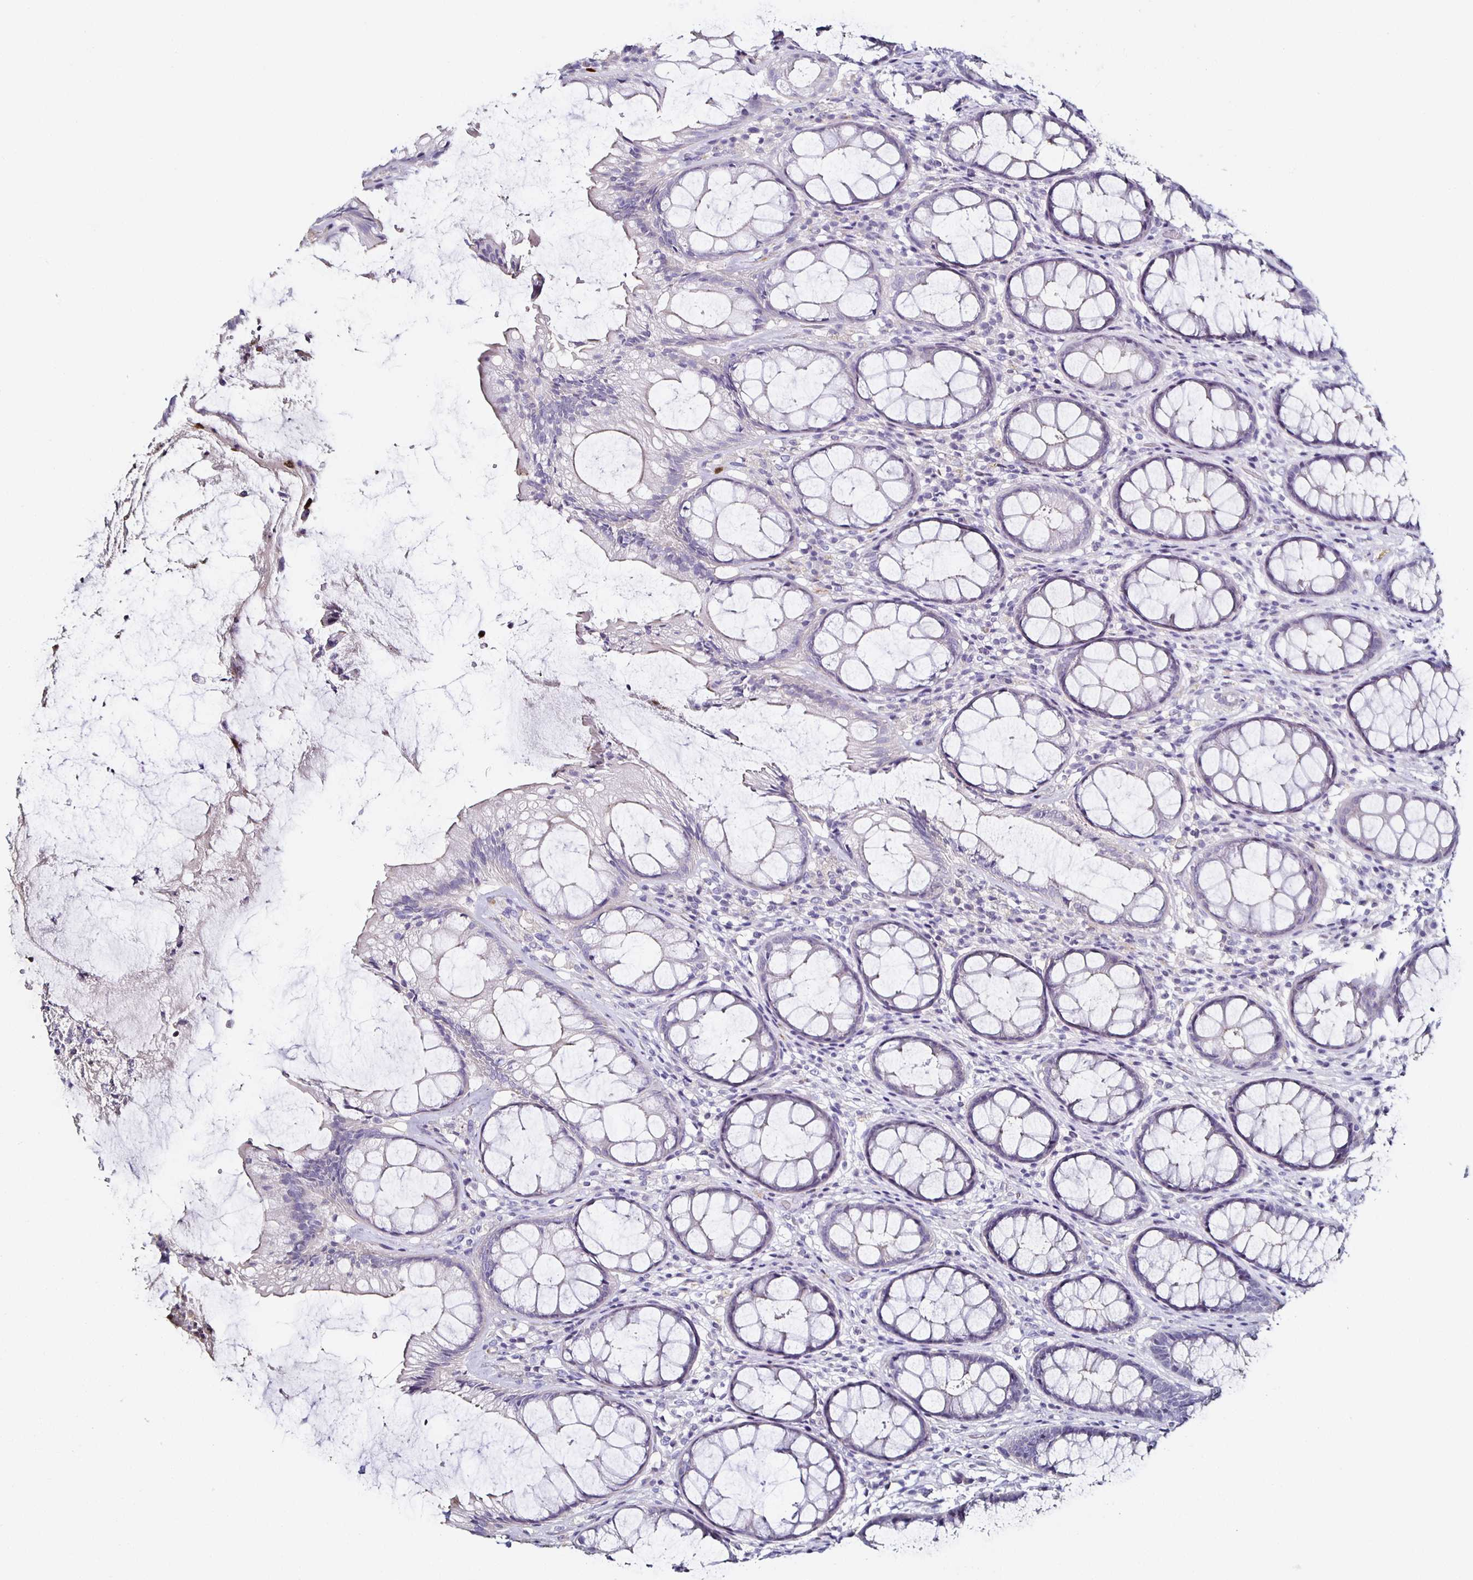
{"staining": {"intensity": "negative", "quantity": "none", "location": "none"}, "tissue": "rectum", "cell_type": "Glandular cells", "image_type": "normal", "snomed": [{"axis": "morphology", "description": "Normal tissue, NOS"}, {"axis": "topography", "description": "Rectum"}], "caption": "This image is of benign rectum stained with IHC to label a protein in brown with the nuclei are counter-stained blue. There is no positivity in glandular cells.", "gene": "TLR4", "patient": {"sex": "male", "age": 72}}